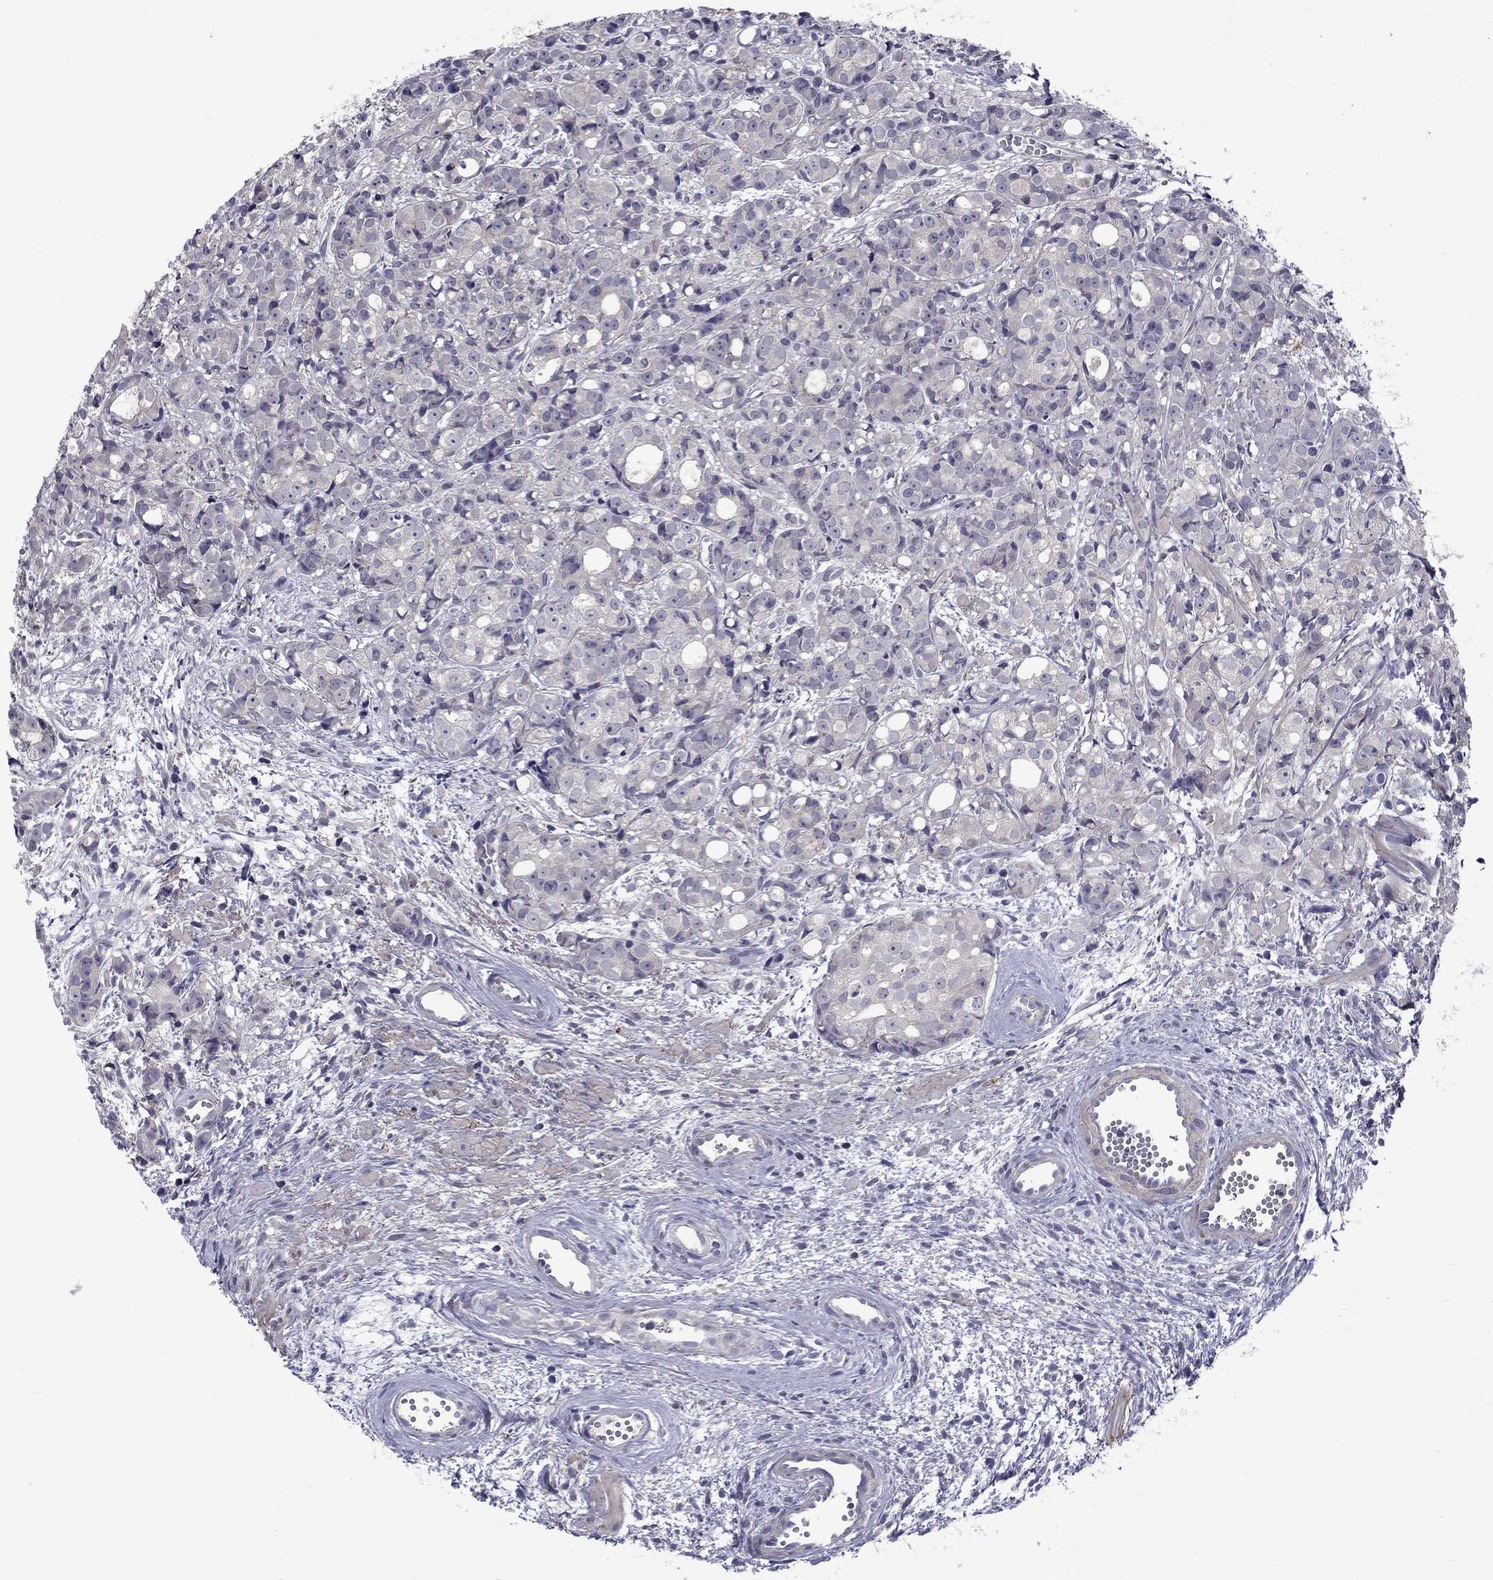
{"staining": {"intensity": "negative", "quantity": "none", "location": "none"}, "tissue": "prostate cancer", "cell_type": "Tumor cells", "image_type": "cancer", "snomed": [{"axis": "morphology", "description": "Adenocarcinoma, Medium grade"}, {"axis": "topography", "description": "Prostate"}], "caption": "A histopathology image of prostate adenocarcinoma (medium-grade) stained for a protein shows no brown staining in tumor cells. The staining was performed using DAB (3,3'-diaminobenzidine) to visualize the protein expression in brown, while the nuclei were stained in blue with hematoxylin (Magnification: 20x).", "gene": "SNTA1", "patient": {"sex": "male", "age": 74}}